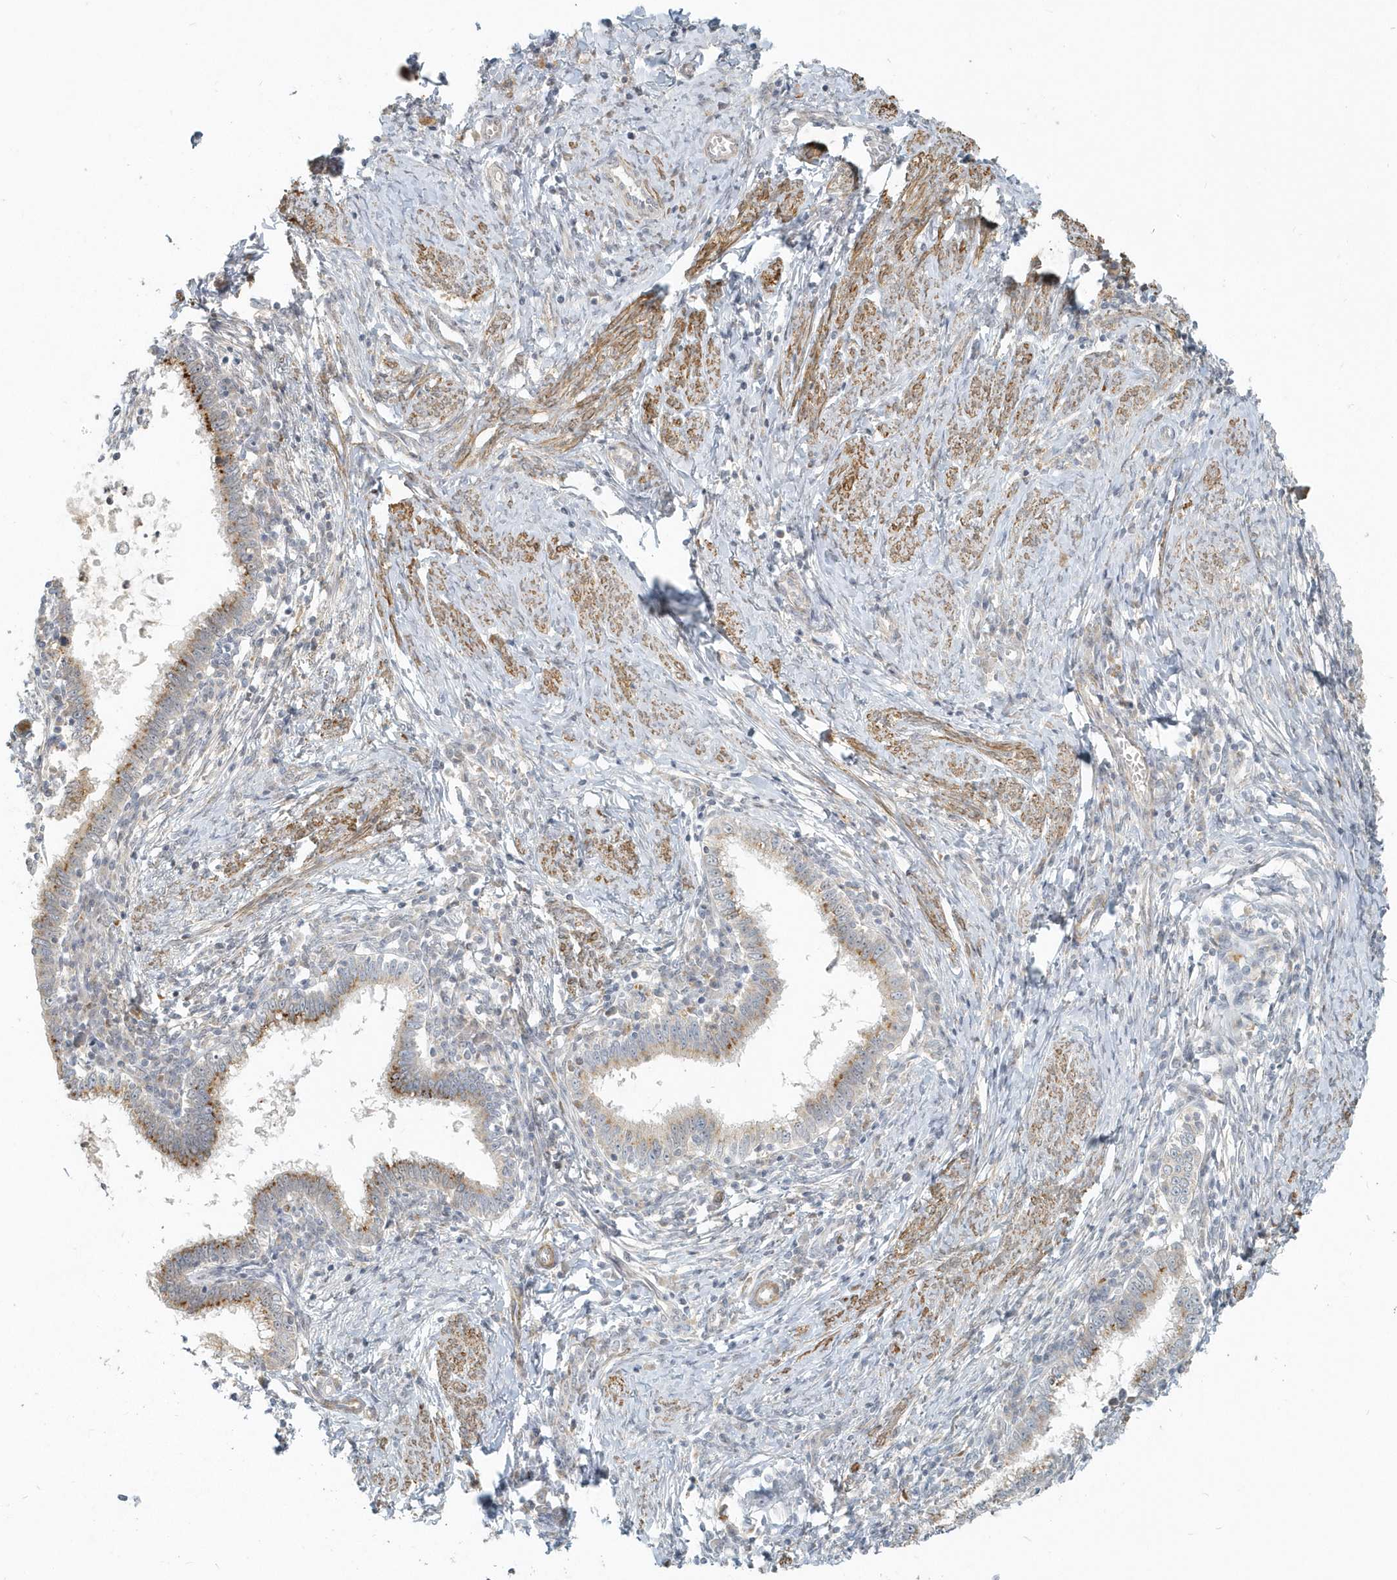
{"staining": {"intensity": "moderate", "quantity": "25%-75%", "location": "cytoplasmic/membranous"}, "tissue": "cervical cancer", "cell_type": "Tumor cells", "image_type": "cancer", "snomed": [{"axis": "morphology", "description": "Adenocarcinoma, NOS"}, {"axis": "topography", "description": "Cervix"}], "caption": "Immunohistochemistry of cervical cancer exhibits medium levels of moderate cytoplasmic/membranous expression in approximately 25%-75% of tumor cells.", "gene": "NAPB", "patient": {"sex": "female", "age": 36}}